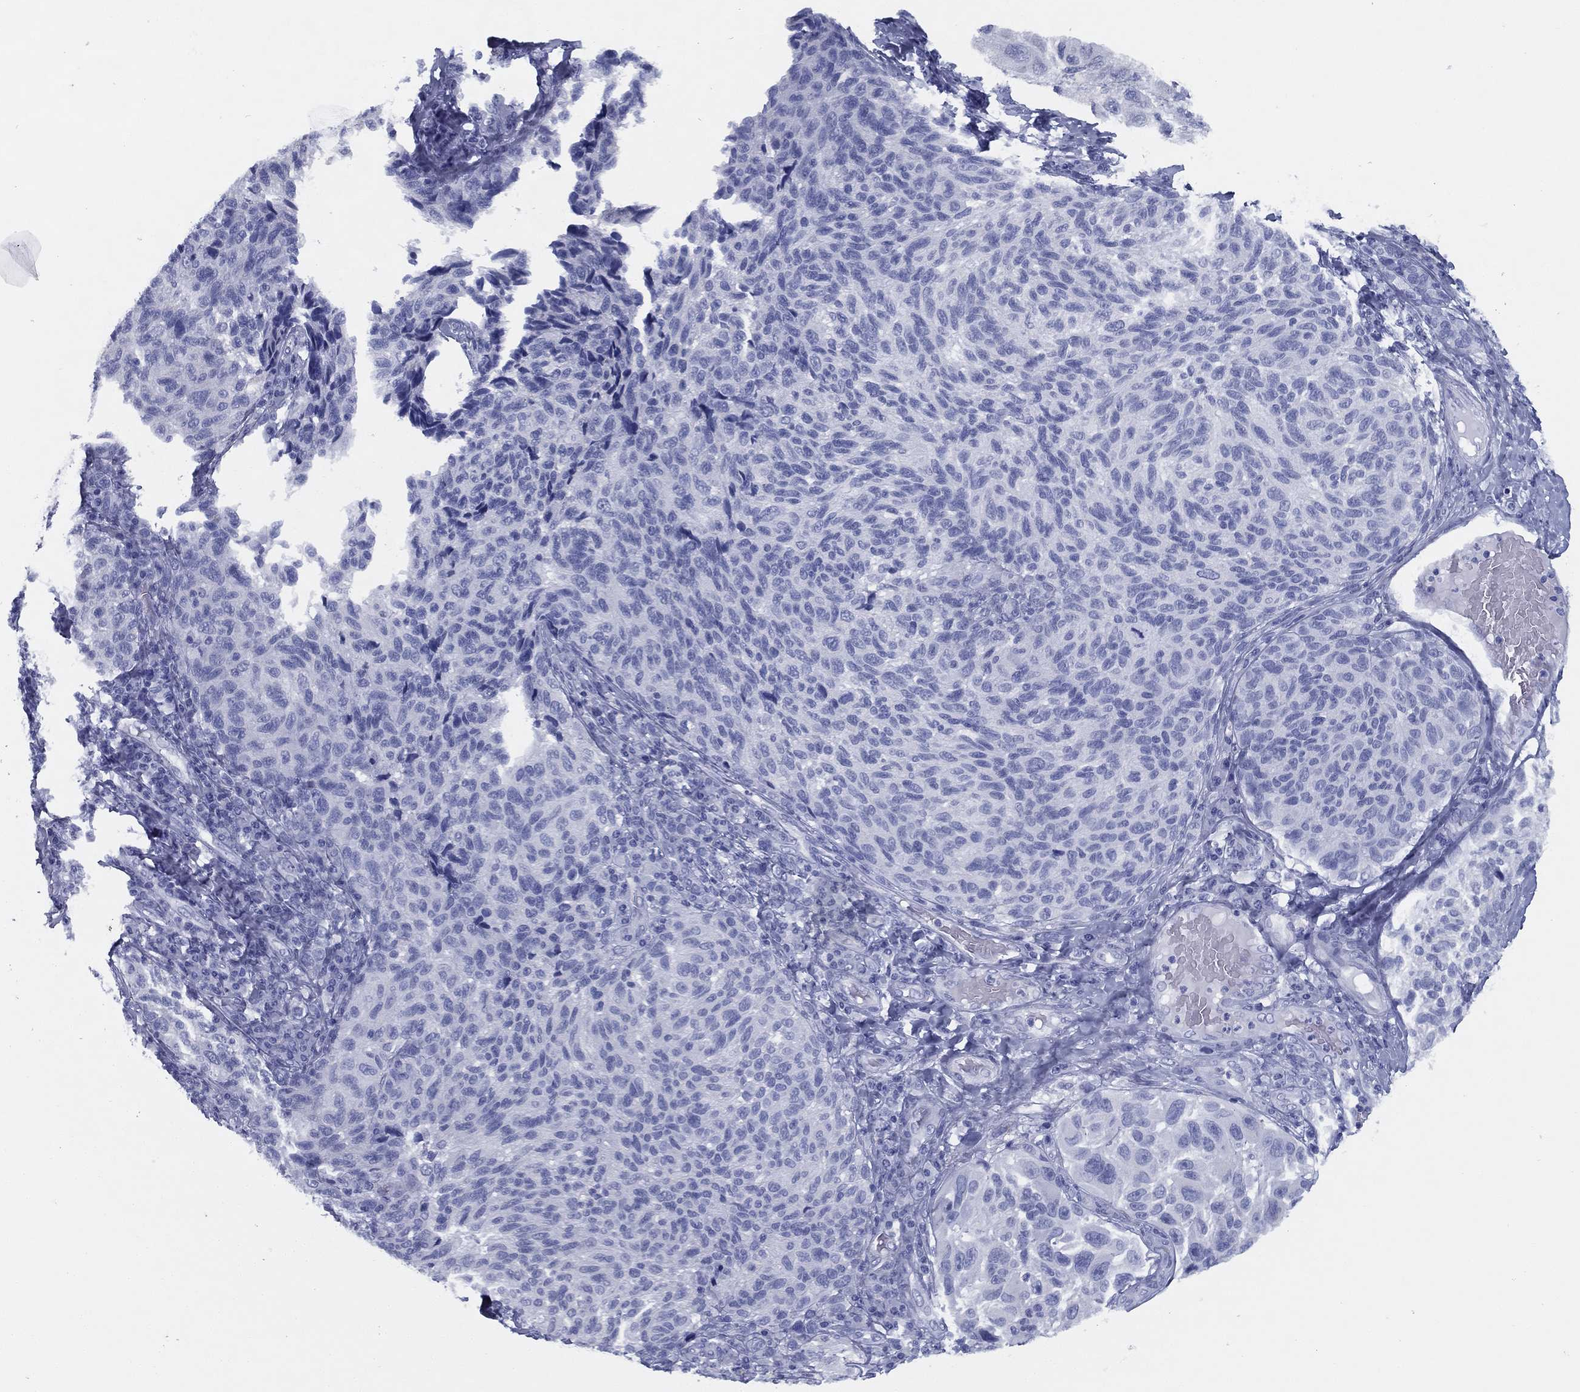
{"staining": {"intensity": "negative", "quantity": "none", "location": "none"}, "tissue": "melanoma", "cell_type": "Tumor cells", "image_type": "cancer", "snomed": [{"axis": "morphology", "description": "Malignant melanoma, NOS"}, {"axis": "topography", "description": "Skin"}], "caption": "Immunohistochemistry (IHC) photomicrograph of neoplastic tissue: human melanoma stained with DAB exhibits no significant protein staining in tumor cells.", "gene": "TMEM252", "patient": {"sex": "female", "age": 73}}